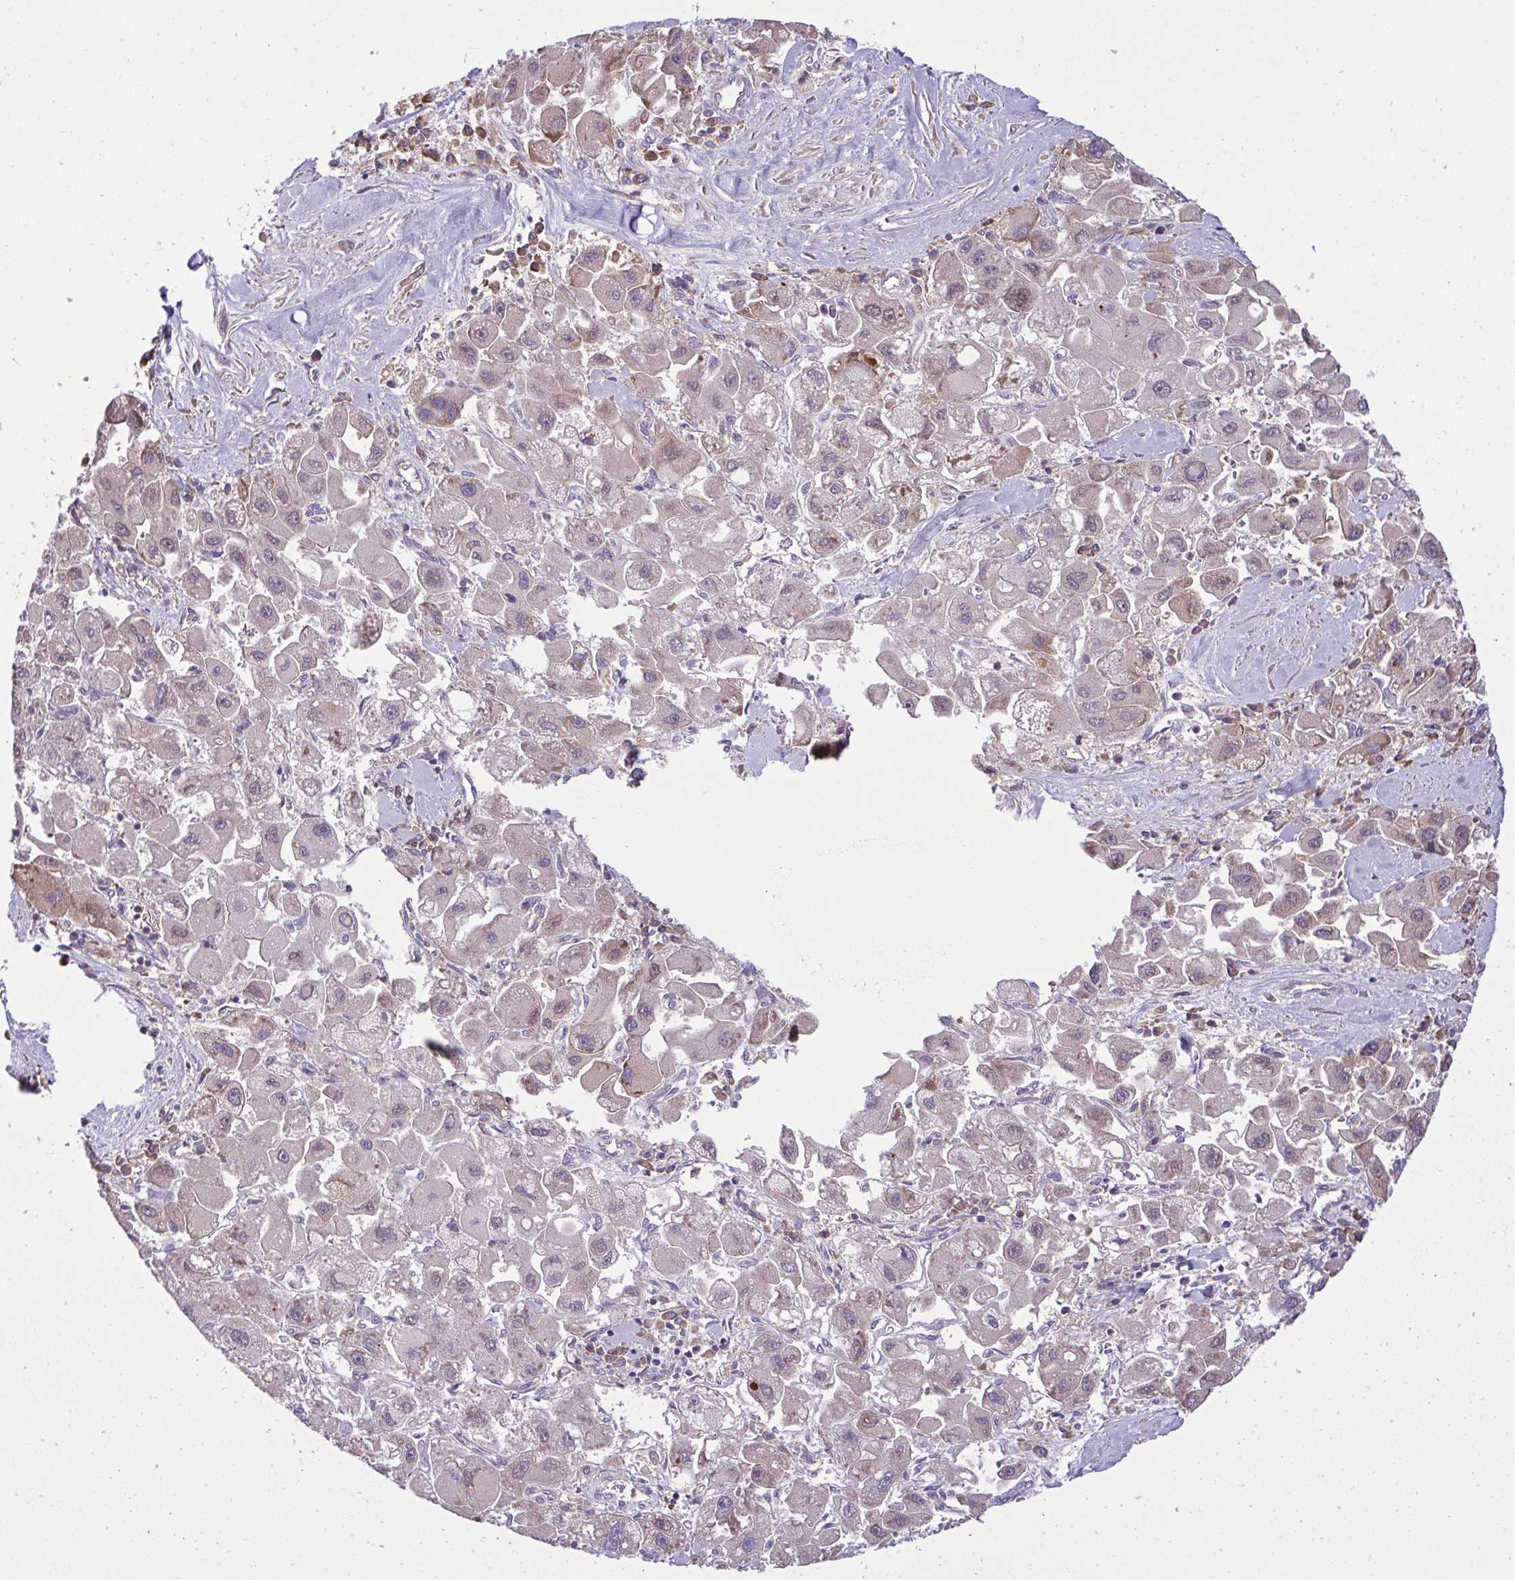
{"staining": {"intensity": "weak", "quantity": "25%-75%", "location": "cytoplasmic/membranous"}, "tissue": "liver cancer", "cell_type": "Tumor cells", "image_type": "cancer", "snomed": [{"axis": "morphology", "description": "Carcinoma, Hepatocellular, NOS"}, {"axis": "topography", "description": "Liver"}], "caption": "Immunohistochemical staining of human hepatocellular carcinoma (liver) displays low levels of weak cytoplasmic/membranous protein expression in approximately 25%-75% of tumor cells.", "gene": "GRB14", "patient": {"sex": "male", "age": 24}}